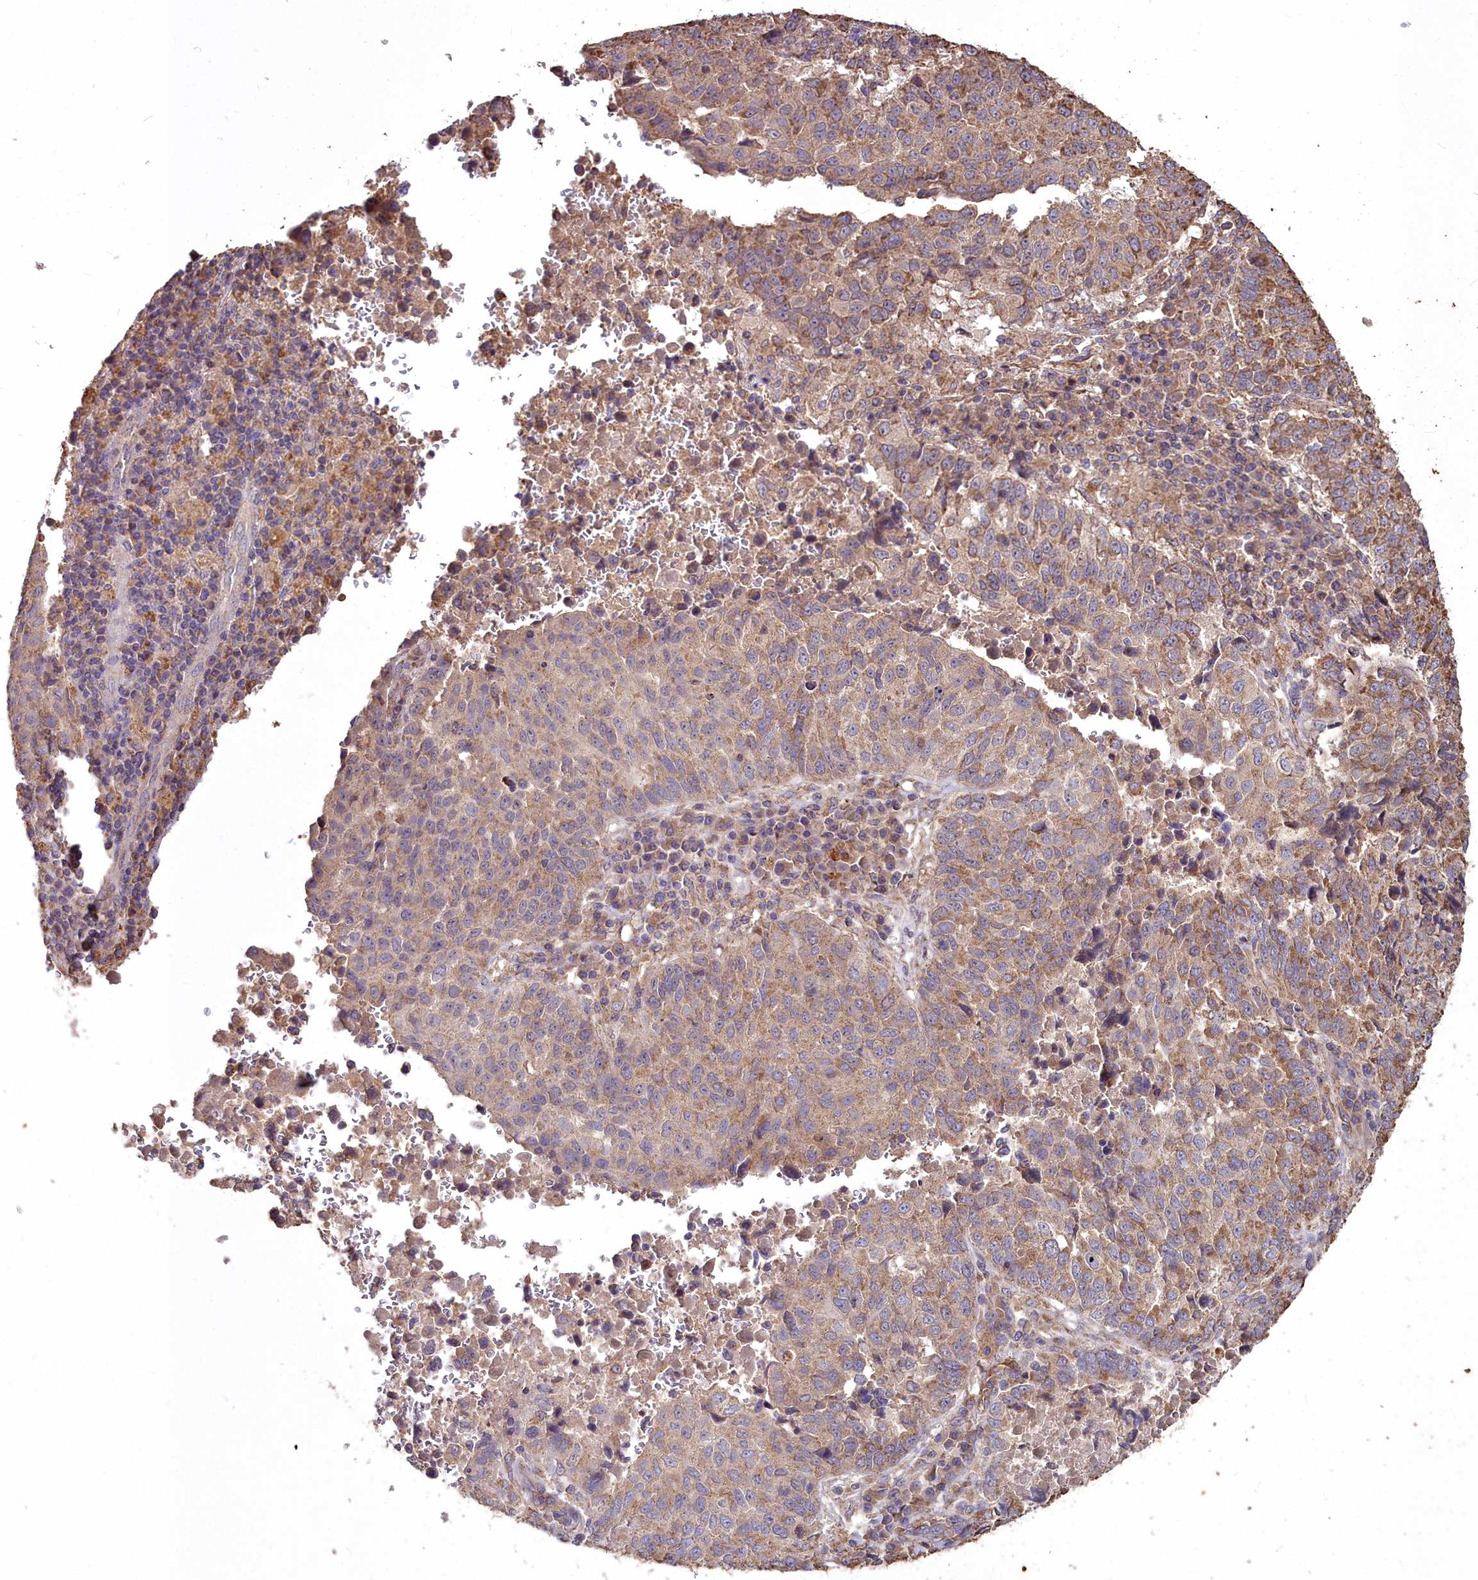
{"staining": {"intensity": "moderate", "quantity": ">75%", "location": "cytoplasmic/membranous"}, "tissue": "lung cancer", "cell_type": "Tumor cells", "image_type": "cancer", "snomed": [{"axis": "morphology", "description": "Squamous cell carcinoma, NOS"}, {"axis": "topography", "description": "Lung"}], "caption": "IHC histopathology image of neoplastic tissue: squamous cell carcinoma (lung) stained using immunohistochemistry (IHC) demonstrates medium levels of moderate protein expression localized specifically in the cytoplasmic/membranous of tumor cells, appearing as a cytoplasmic/membranous brown color.", "gene": "CEMIP2", "patient": {"sex": "male", "age": 73}}